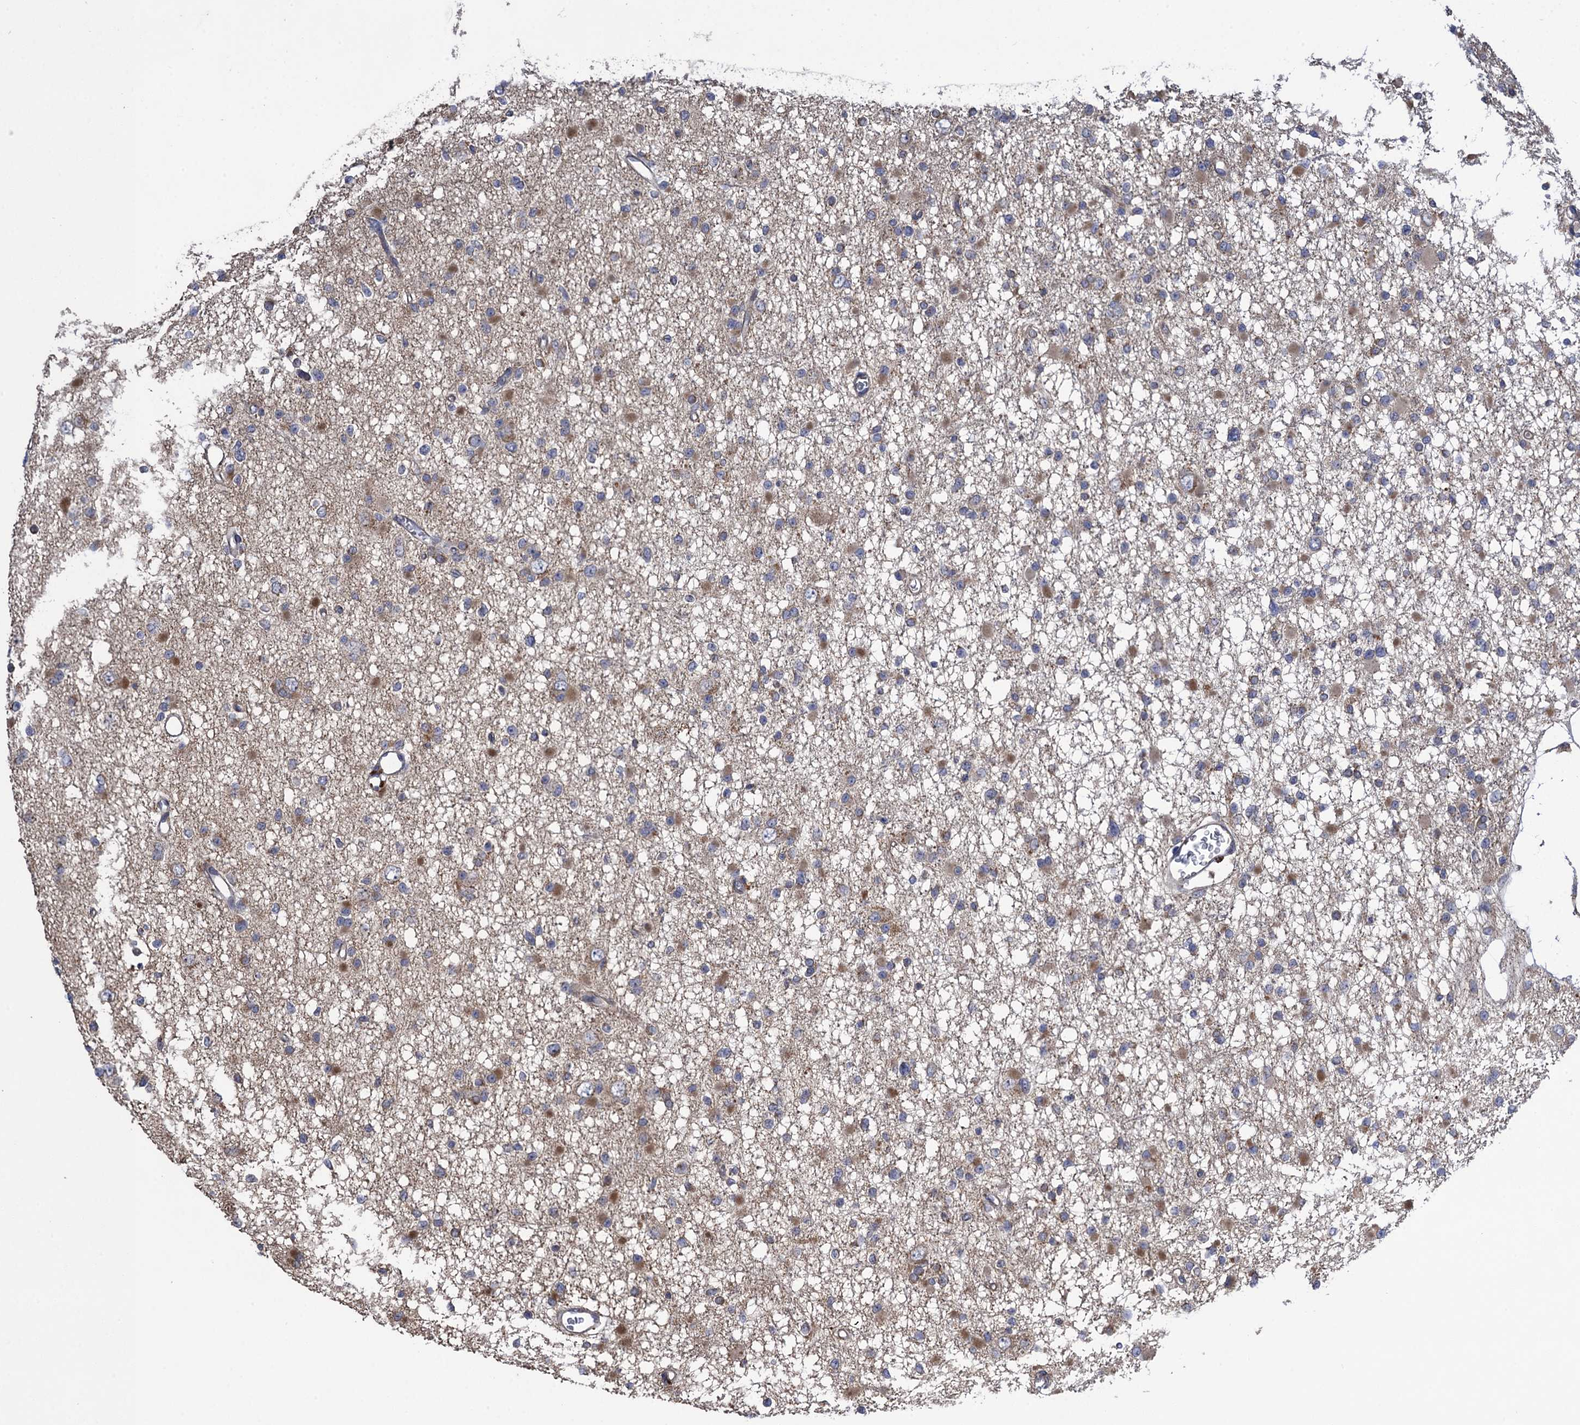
{"staining": {"intensity": "moderate", "quantity": "<25%", "location": "cytoplasmic/membranous"}, "tissue": "glioma", "cell_type": "Tumor cells", "image_type": "cancer", "snomed": [{"axis": "morphology", "description": "Glioma, malignant, Low grade"}, {"axis": "topography", "description": "Brain"}], "caption": "Human glioma stained with a protein marker shows moderate staining in tumor cells.", "gene": "WDR88", "patient": {"sex": "female", "age": 22}}